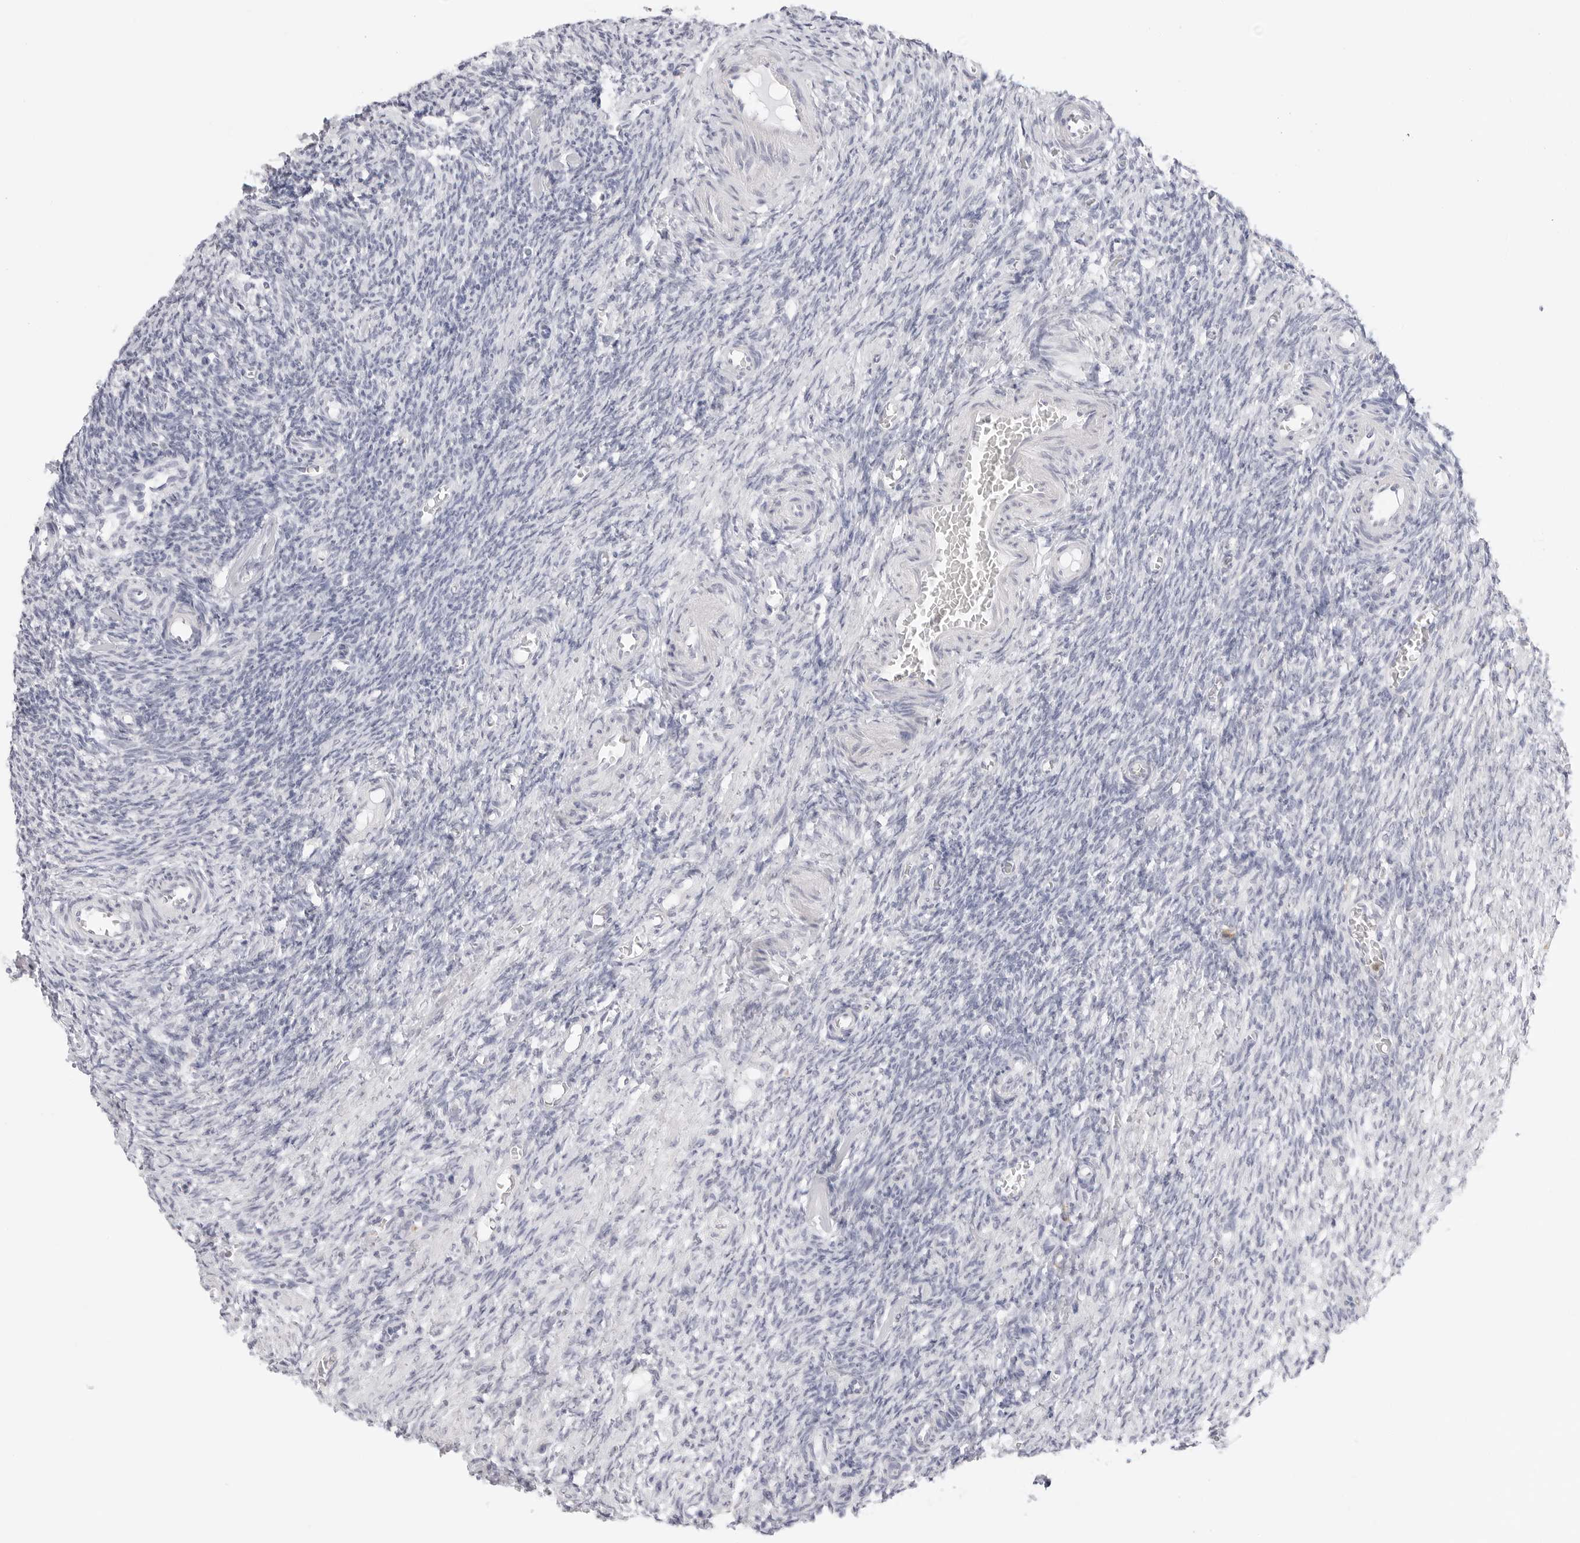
{"staining": {"intensity": "negative", "quantity": "none", "location": "none"}, "tissue": "ovary", "cell_type": "Follicle cells", "image_type": "normal", "snomed": [{"axis": "morphology", "description": "Normal tissue, NOS"}, {"axis": "topography", "description": "Ovary"}], "caption": "Immunohistochemistry micrograph of normal ovary: human ovary stained with DAB exhibits no significant protein staining in follicle cells. (Stains: DAB (3,3'-diaminobenzidine) IHC with hematoxylin counter stain, Microscopy: brightfield microscopy at high magnification).", "gene": "THEM4", "patient": {"sex": "female", "age": 27}}